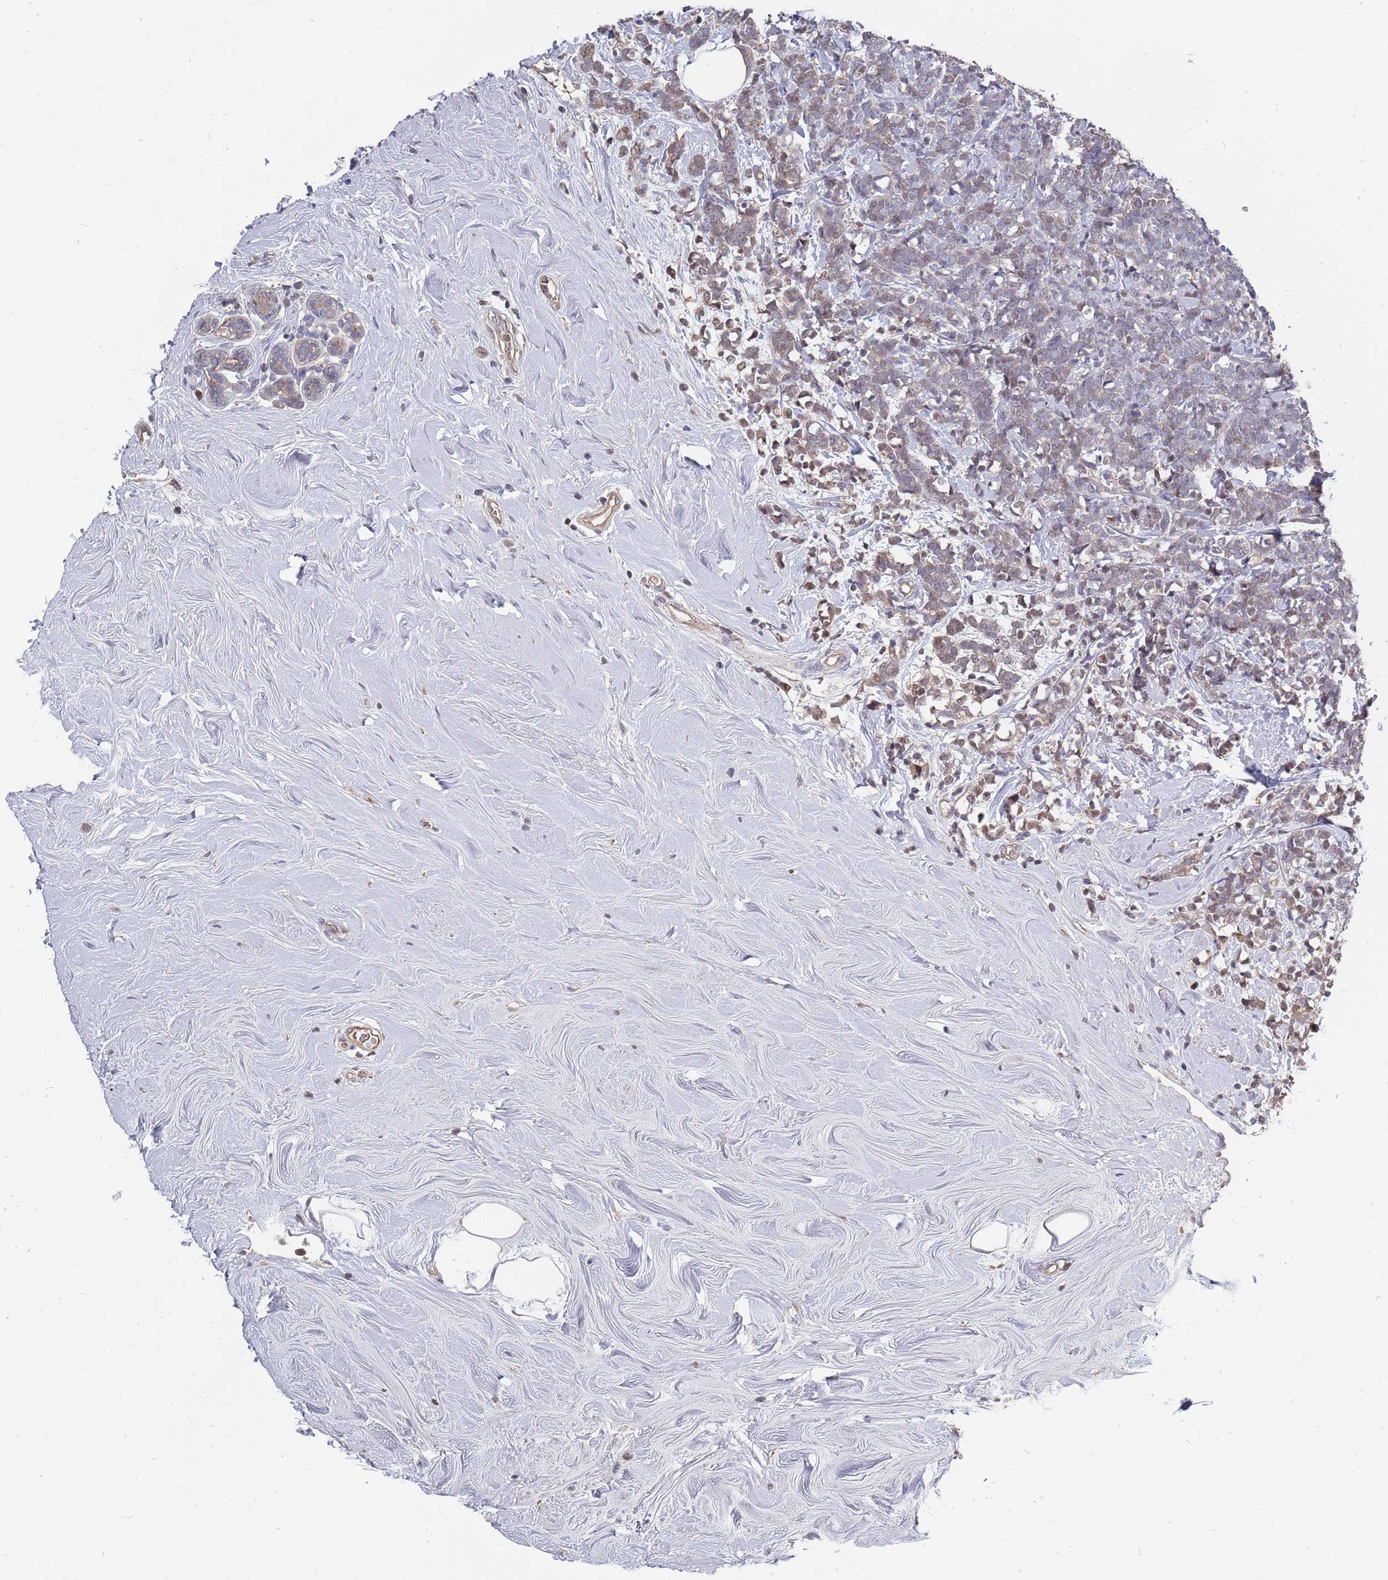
{"staining": {"intensity": "weak", "quantity": ">75%", "location": "cytoplasmic/membranous"}, "tissue": "breast cancer", "cell_type": "Tumor cells", "image_type": "cancer", "snomed": [{"axis": "morphology", "description": "Lobular carcinoma"}, {"axis": "topography", "description": "Breast"}], "caption": "High-magnification brightfield microscopy of breast cancer (lobular carcinoma) stained with DAB (3,3'-diaminobenzidine) (brown) and counterstained with hematoxylin (blue). tumor cells exhibit weak cytoplasmic/membranous expression is appreciated in about>75% of cells.", "gene": "TCEANC2", "patient": {"sex": "female", "age": 58}}